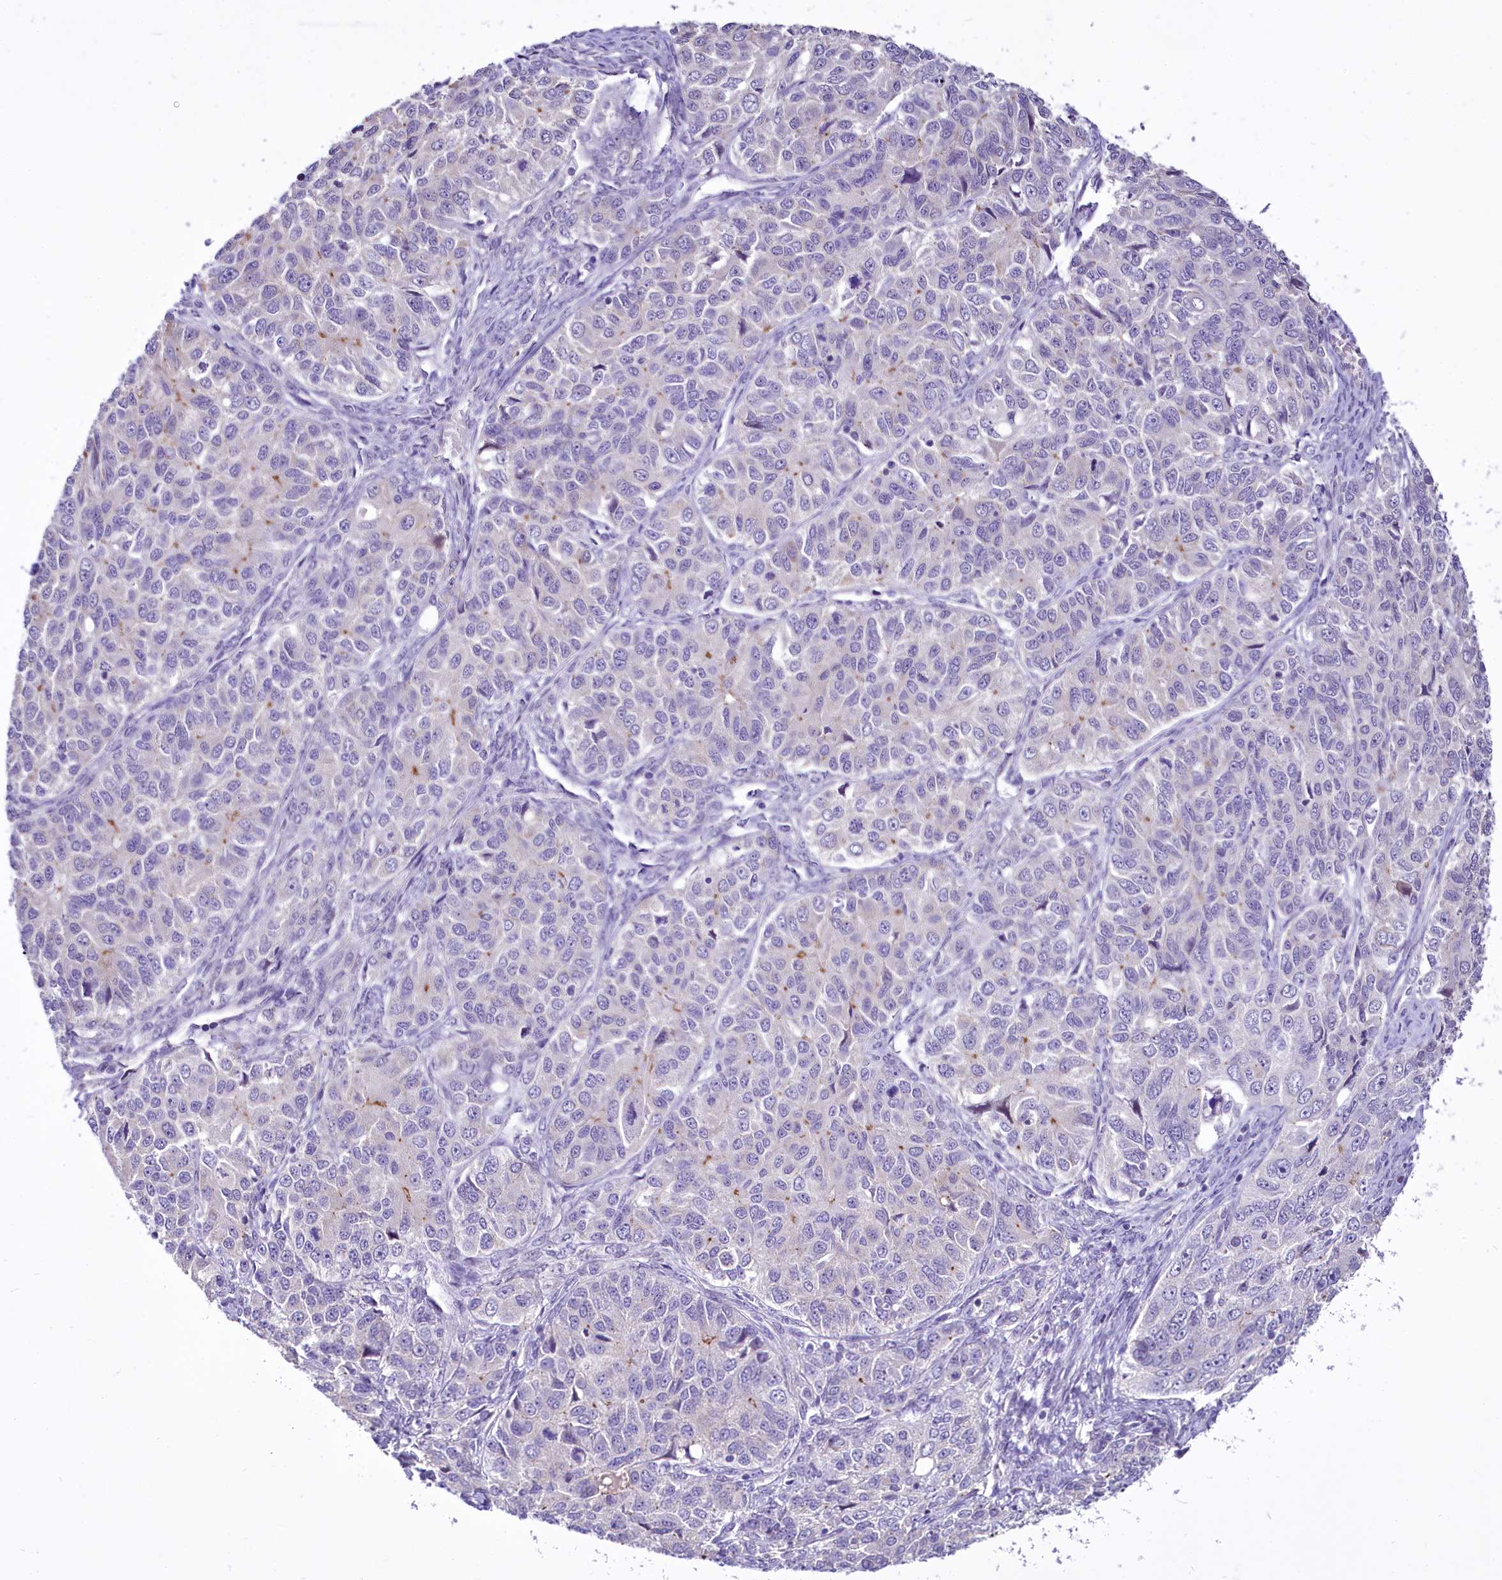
{"staining": {"intensity": "negative", "quantity": "none", "location": "none"}, "tissue": "ovarian cancer", "cell_type": "Tumor cells", "image_type": "cancer", "snomed": [{"axis": "morphology", "description": "Carcinoma, endometroid"}, {"axis": "topography", "description": "Ovary"}], "caption": "This is a image of immunohistochemistry (IHC) staining of endometroid carcinoma (ovarian), which shows no staining in tumor cells.", "gene": "BANK1", "patient": {"sex": "female", "age": 51}}